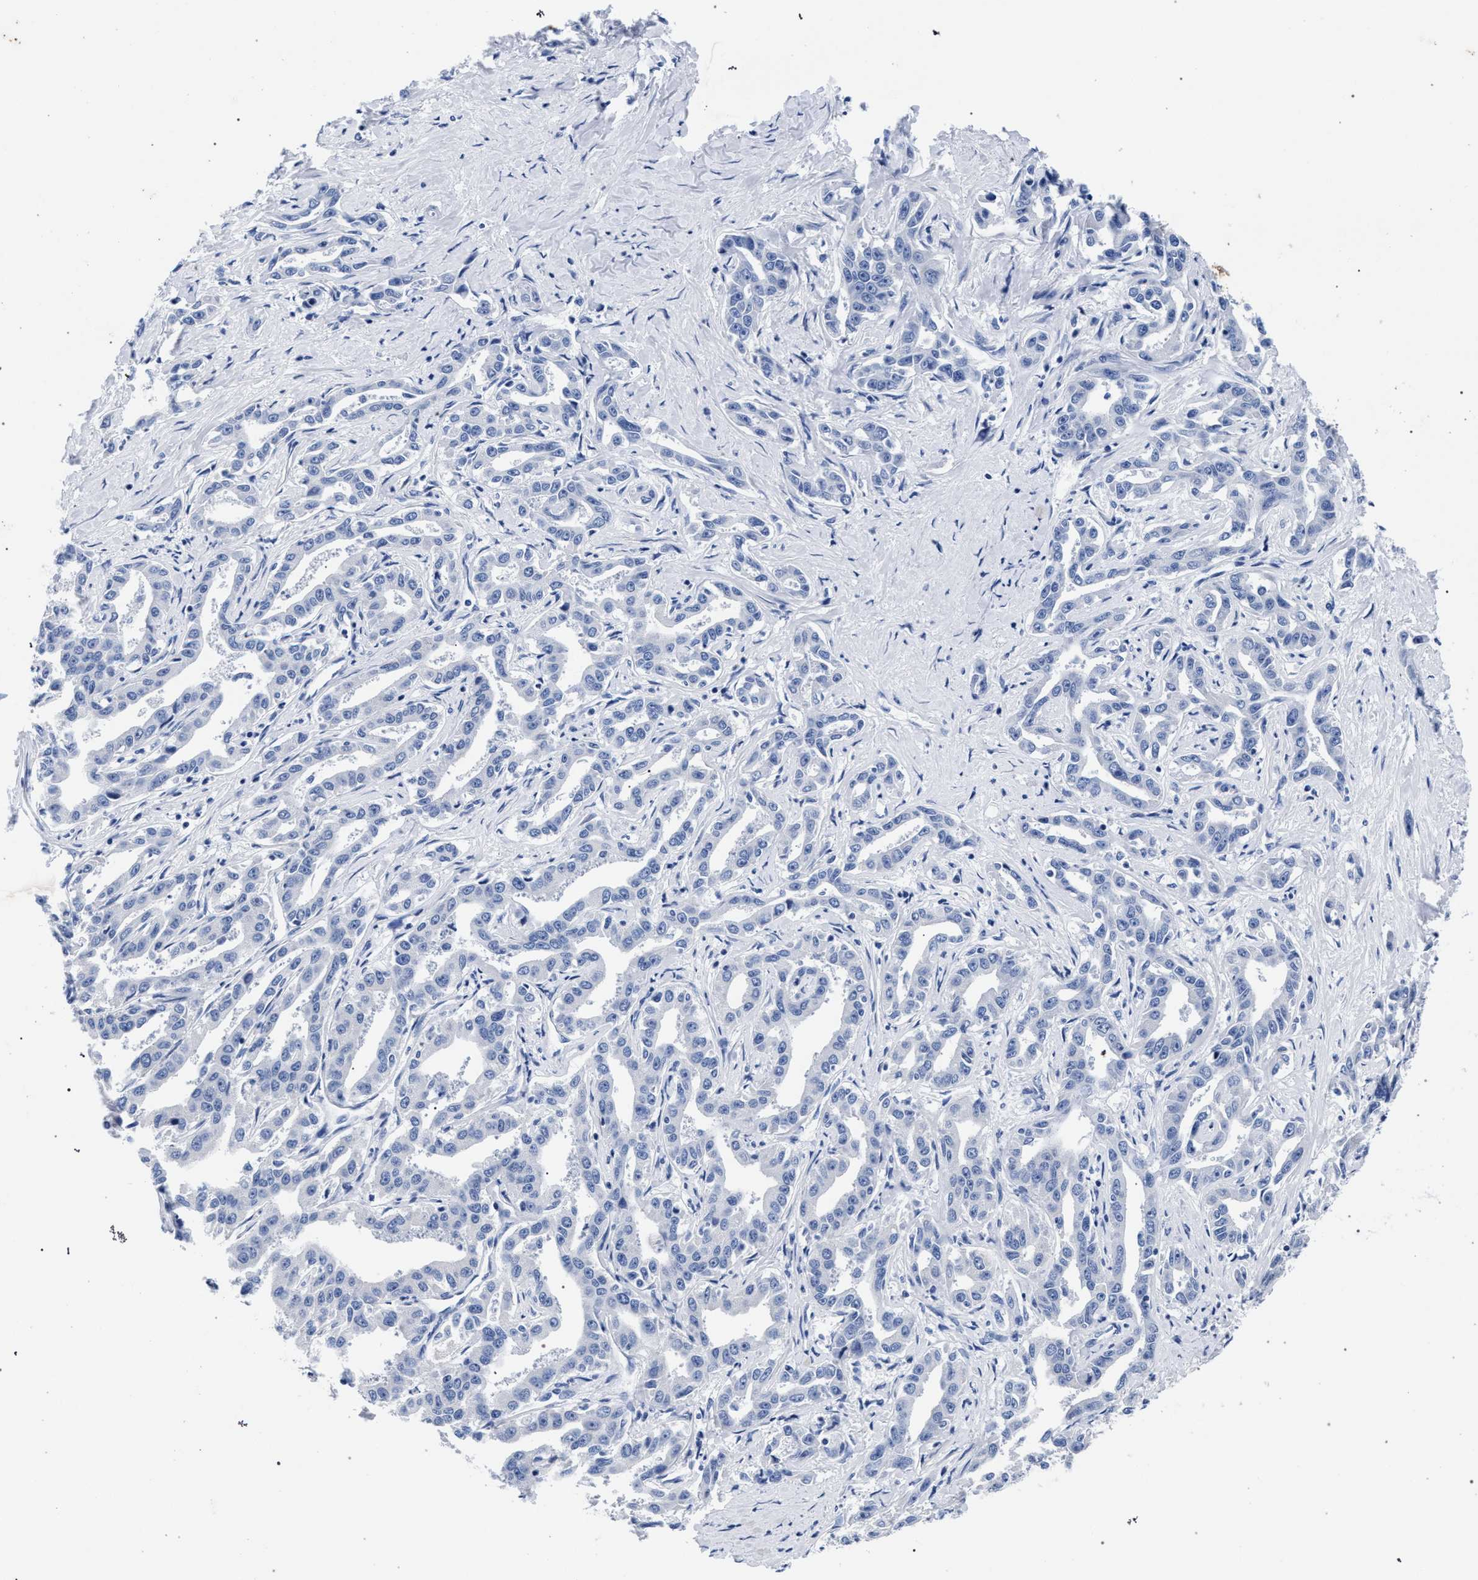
{"staining": {"intensity": "negative", "quantity": "none", "location": "none"}, "tissue": "liver cancer", "cell_type": "Tumor cells", "image_type": "cancer", "snomed": [{"axis": "morphology", "description": "Cholangiocarcinoma"}, {"axis": "topography", "description": "Liver"}], "caption": "IHC photomicrograph of neoplastic tissue: human liver cancer (cholangiocarcinoma) stained with DAB (3,3'-diaminobenzidine) shows no significant protein staining in tumor cells. (DAB (3,3'-diaminobenzidine) immunohistochemistry visualized using brightfield microscopy, high magnification).", "gene": "AKAP4", "patient": {"sex": "male", "age": 59}}